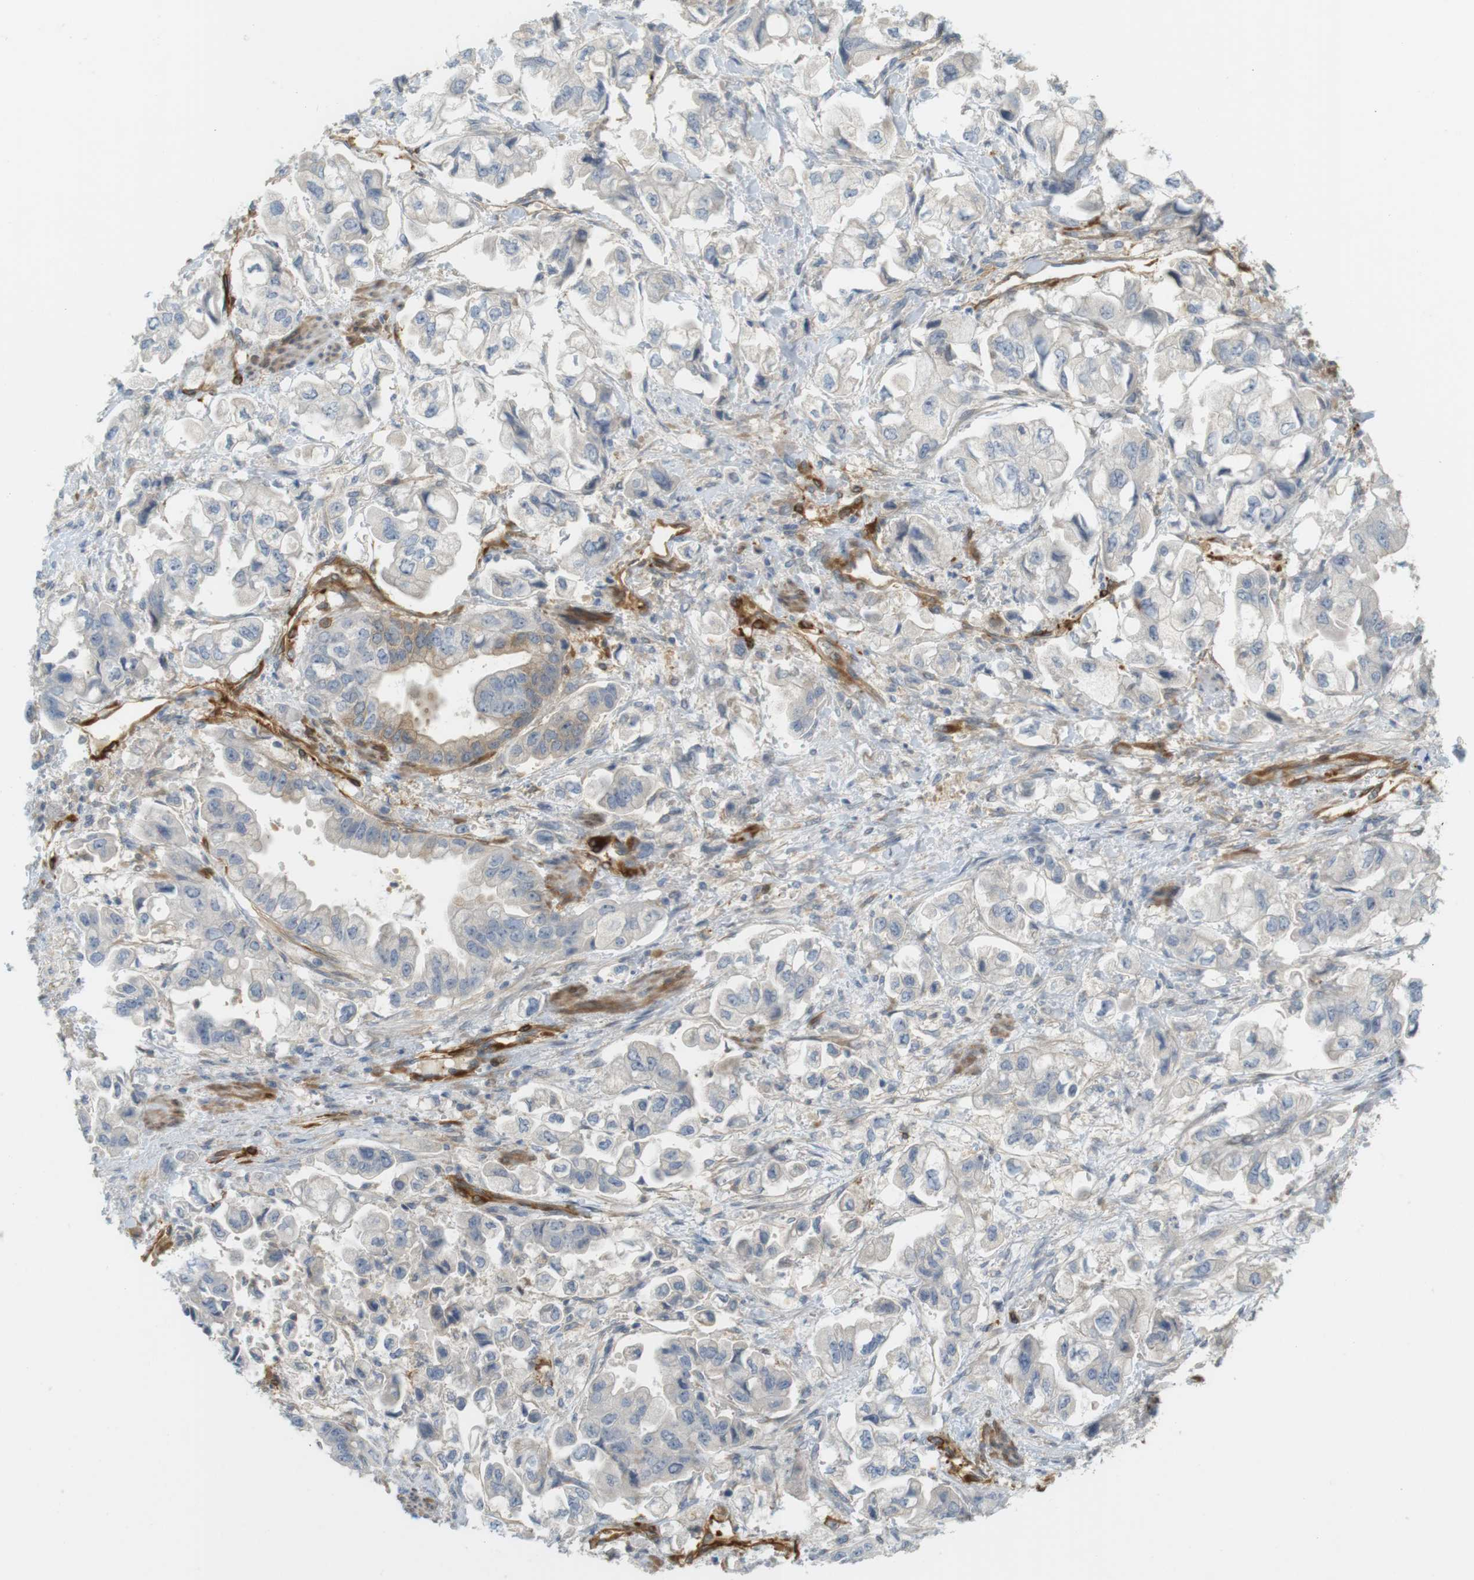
{"staining": {"intensity": "weak", "quantity": "<25%", "location": "cytoplasmic/membranous"}, "tissue": "stomach cancer", "cell_type": "Tumor cells", "image_type": "cancer", "snomed": [{"axis": "morphology", "description": "Normal tissue, NOS"}, {"axis": "morphology", "description": "Adenocarcinoma, NOS"}, {"axis": "topography", "description": "Stomach"}], "caption": "DAB immunohistochemical staining of human adenocarcinoma (stomach) shows no significant expression in tumor cells. (DAB immunohistochemistry with hematoxylin counter stain).", "gene": "PDE3A", "patient": {"sex": "male", "age": 62}}